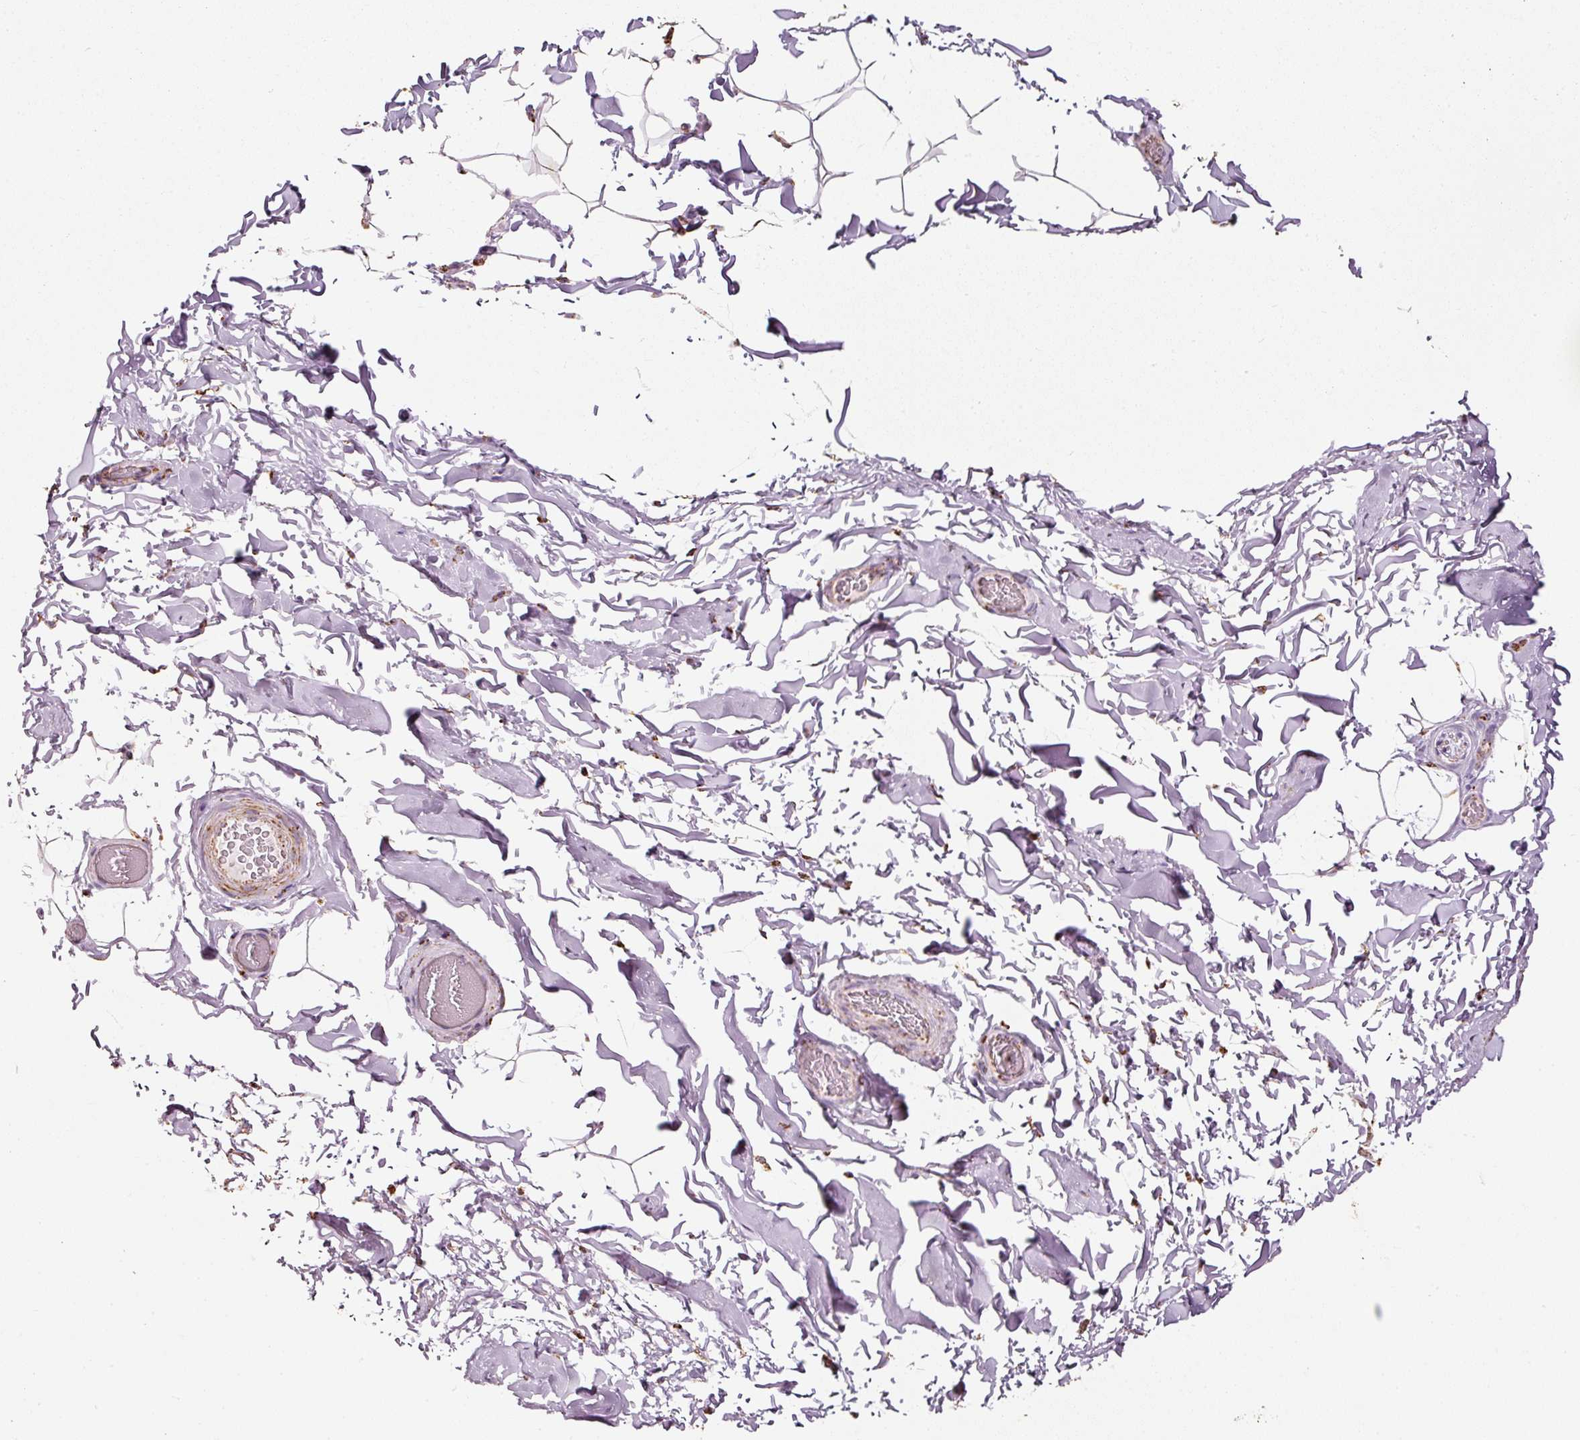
{"staining": {"intensity": "negative", "quantity": "none", "location": "none"}, "tissue": "adipose tissue", "cell_type": "Adipocytes", "image_type": "normal", "snomed": [{"axis": "morphology", "description": "Normal tissue, NOS"}, {"axis": "topography", "description": "Soft tissue"}, {"axis": "topography", "description": "Adipose tissue"}, {"axis": "topography", "description": "Vascular tissue"}, {"axis": "topography", "description": "Peripheral nerve tissue"}], "caption": "The histopathology image displays no significant positivity in adipocytes of adipose tissue.", "gene": "MT", "patient": {"sex": "male", "age": 46}}